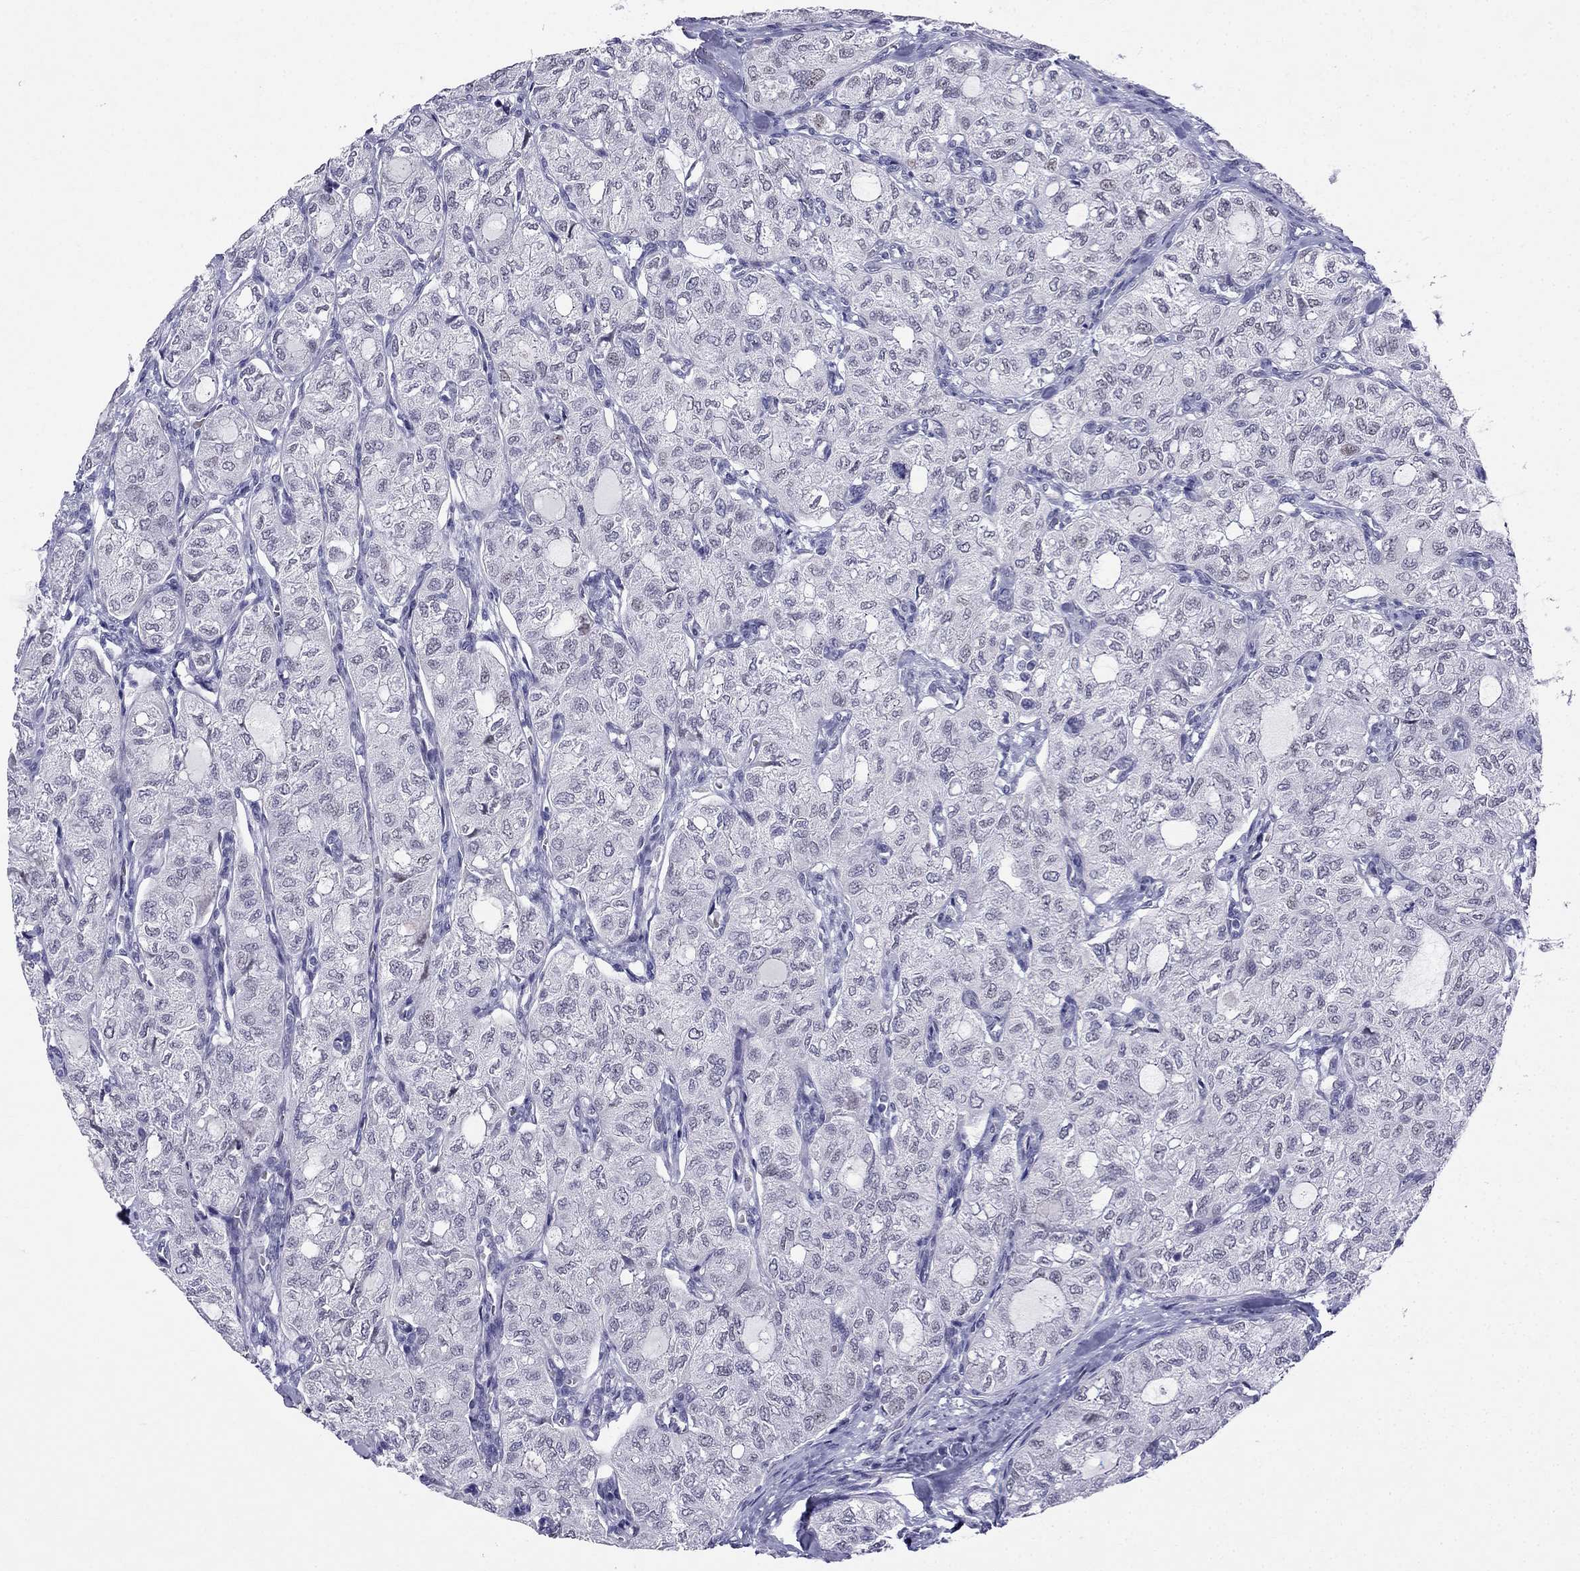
{"staining": {"intensity": "negative", "quantity": "none", "location": "none"}, "tissue": "thyroid cancer", "cell_type": "Tumor cells", "image_type": "cancer", "snomed": [{"axis": "morphology", "description": "Follicular adenoma carcinoma, NOS"}, {"axis": "topography", "description": "Thyroid gland"}], "caption": "A micrograph of human thyroid cancer (follicular adenoma carcinoma) is negative for staining in tumor cells. (DAB (3,3'-diaminobenzidine) immunohistochemistry (IHC) visualized using brightfield microscopy, high magnification).", "gene": "BAG5", "patient": {"sex": "male", "age": 75}}